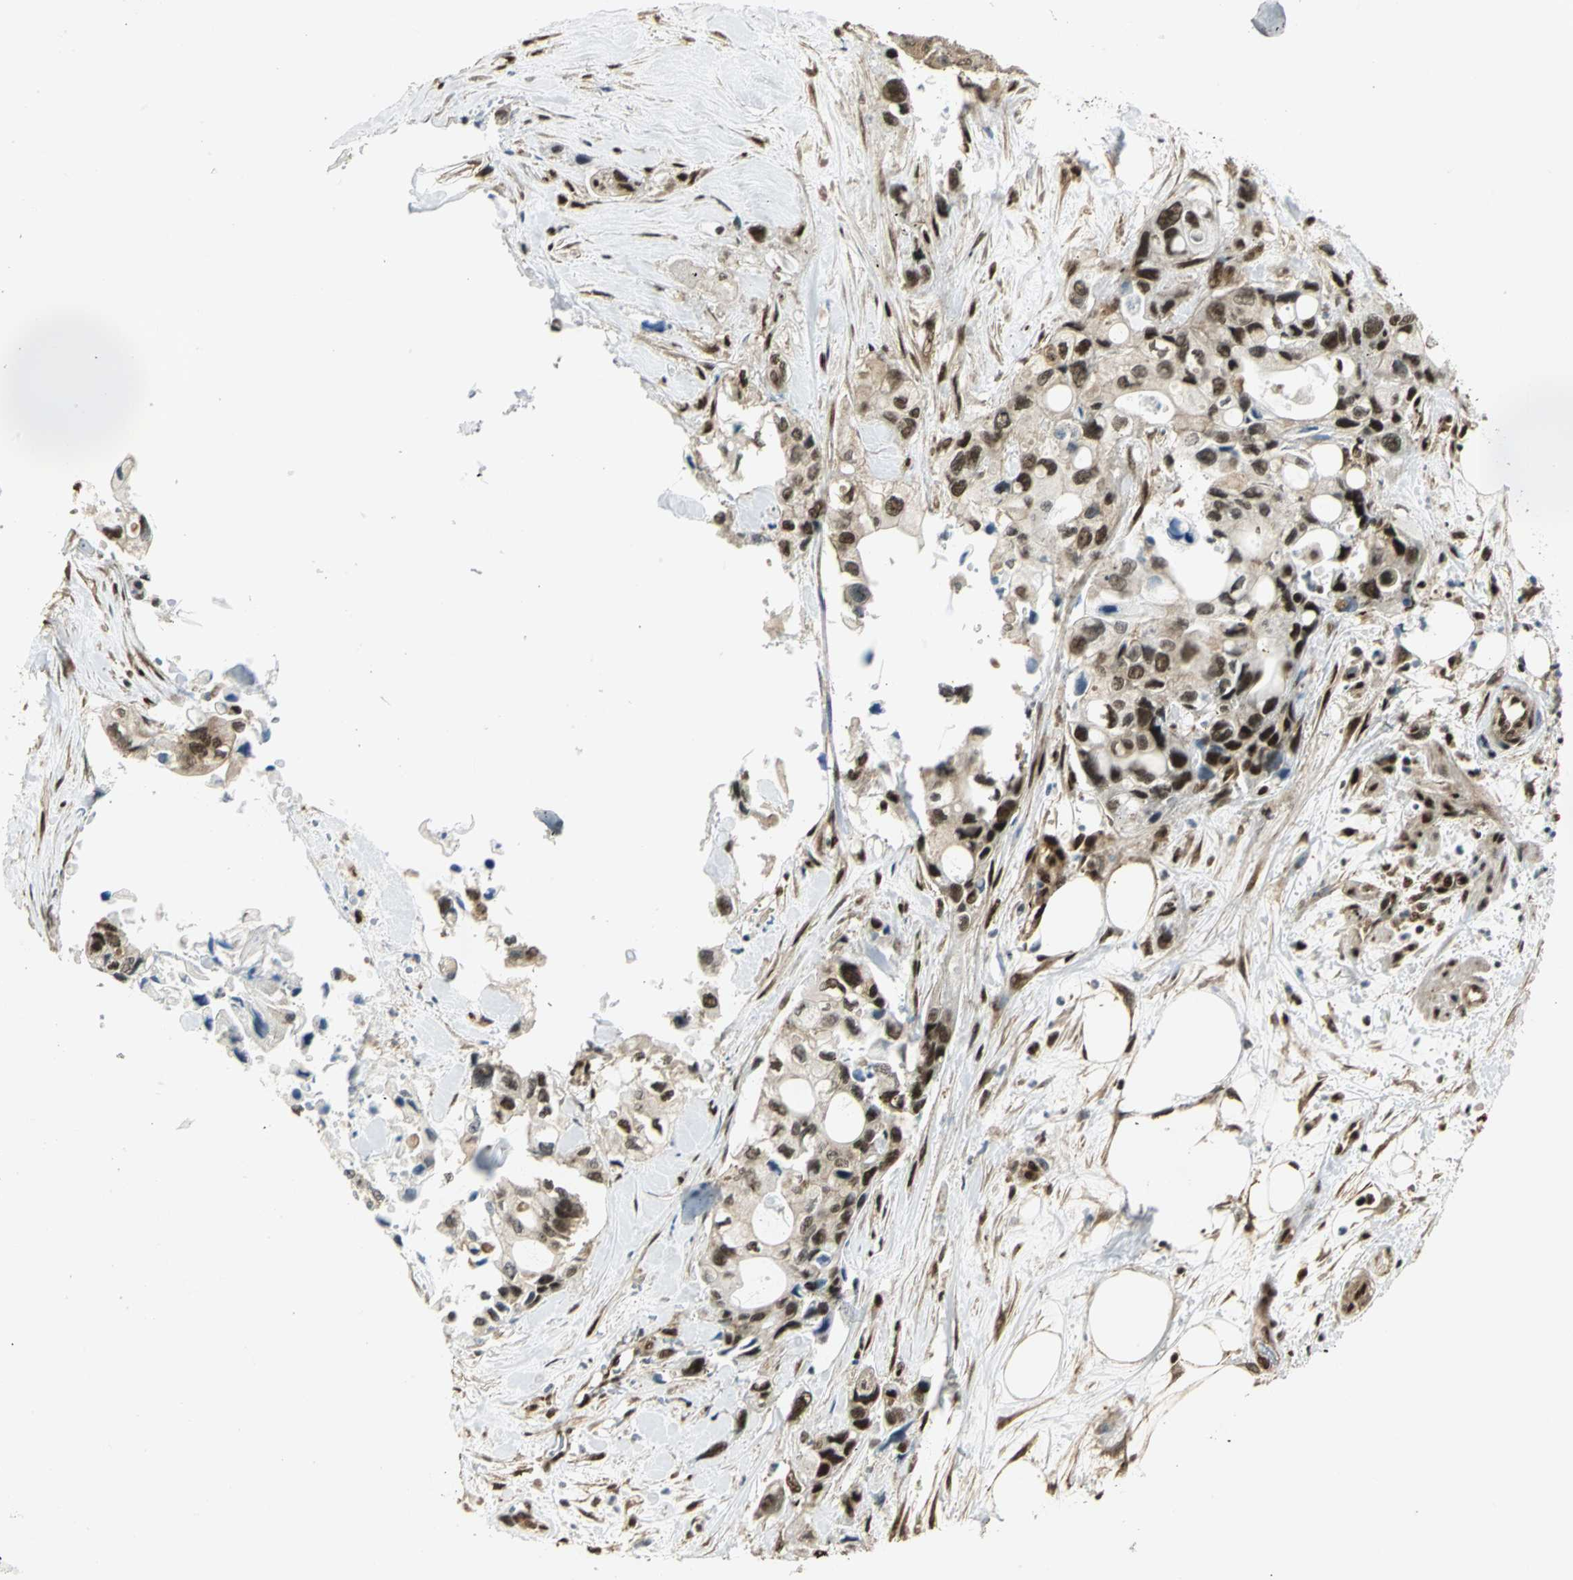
{"staining": {"intensity": "moderate", "quantity": ">75%", "location": "cytoplasmic/membranous,nuclear"}, "tissue": "pancreatic cancer", "cell_type": "Tumor cells", "image_type": "cancer", "snomed": [{"axis": "morphology", "description": "Adenocarcinoma, NOS"}, {"axis": "topography", "description": "Pancreas"}], "caption": "Approximately >75% of tumor cells in pancreatic cancer (adenocarcinoma) show moderate cytoplasmic/membranous and nuclear protein staining as visualized by brown immunohistochemical staining.", "gene": "DDX5", "patient": {"sex": "male", "age": 70}}